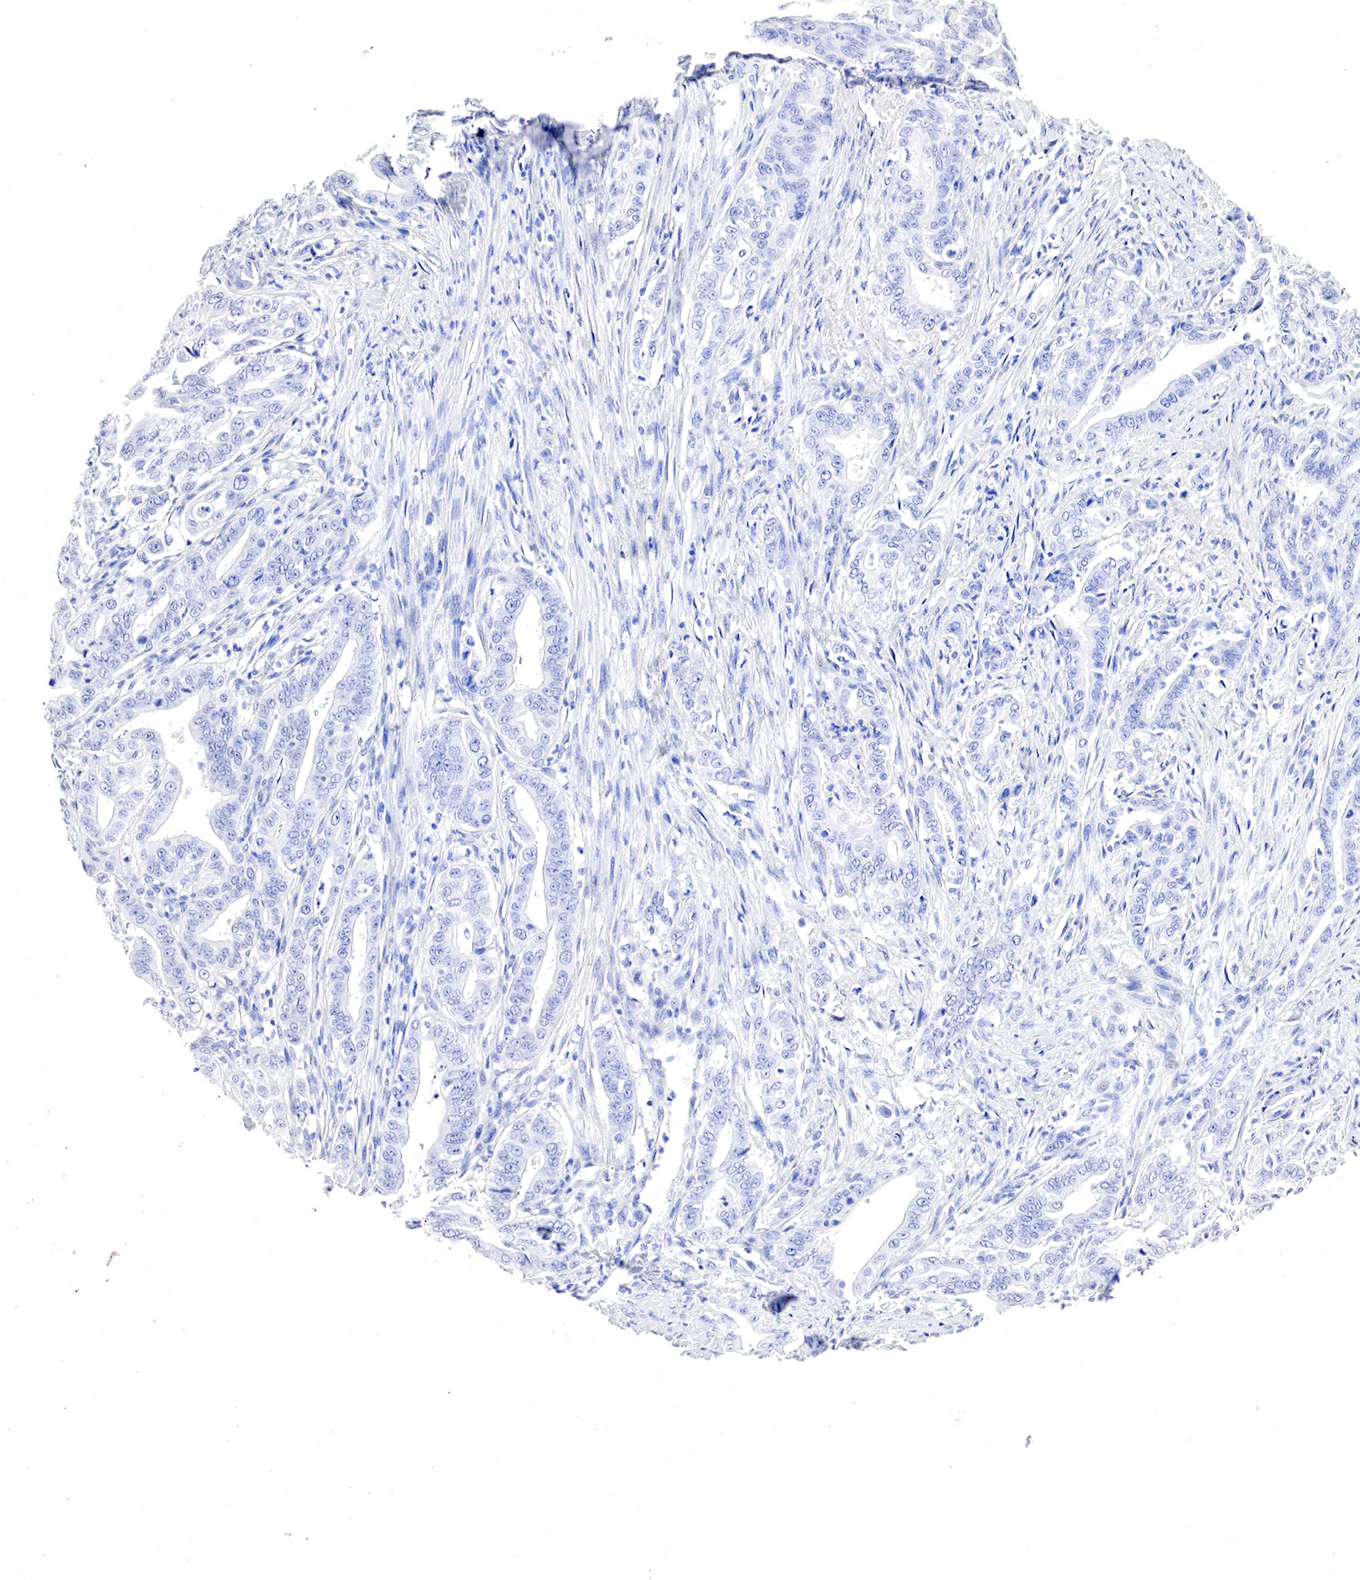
{"staining": {"intensity": "negative", "quantity": "none", "location": "none"}, "tissue": "stomach cancer", "cell_type": "Tumor cells", "image_type": "cancer", "snomed": [{"axis": "morphology", "description": "Adenocarcinoma, NOS"}, {"axis": "topography", "description": "Stomach"}], "caption": "This histopathology image is of stomach cancer (adenocarcinoma) stained with immunohistochemistry (IHC) to label a protein in brown with the nuclei are counter-stained blue. There is no staining in tumor cells. Brightfield microscopy of IHC stained with DAB (3,3'-diaminobenzidine) (brown) and hematoxylin (blue), captured at high magnification.", "gene": "OTC", "patient": {"sex": "female", "age": 76}}